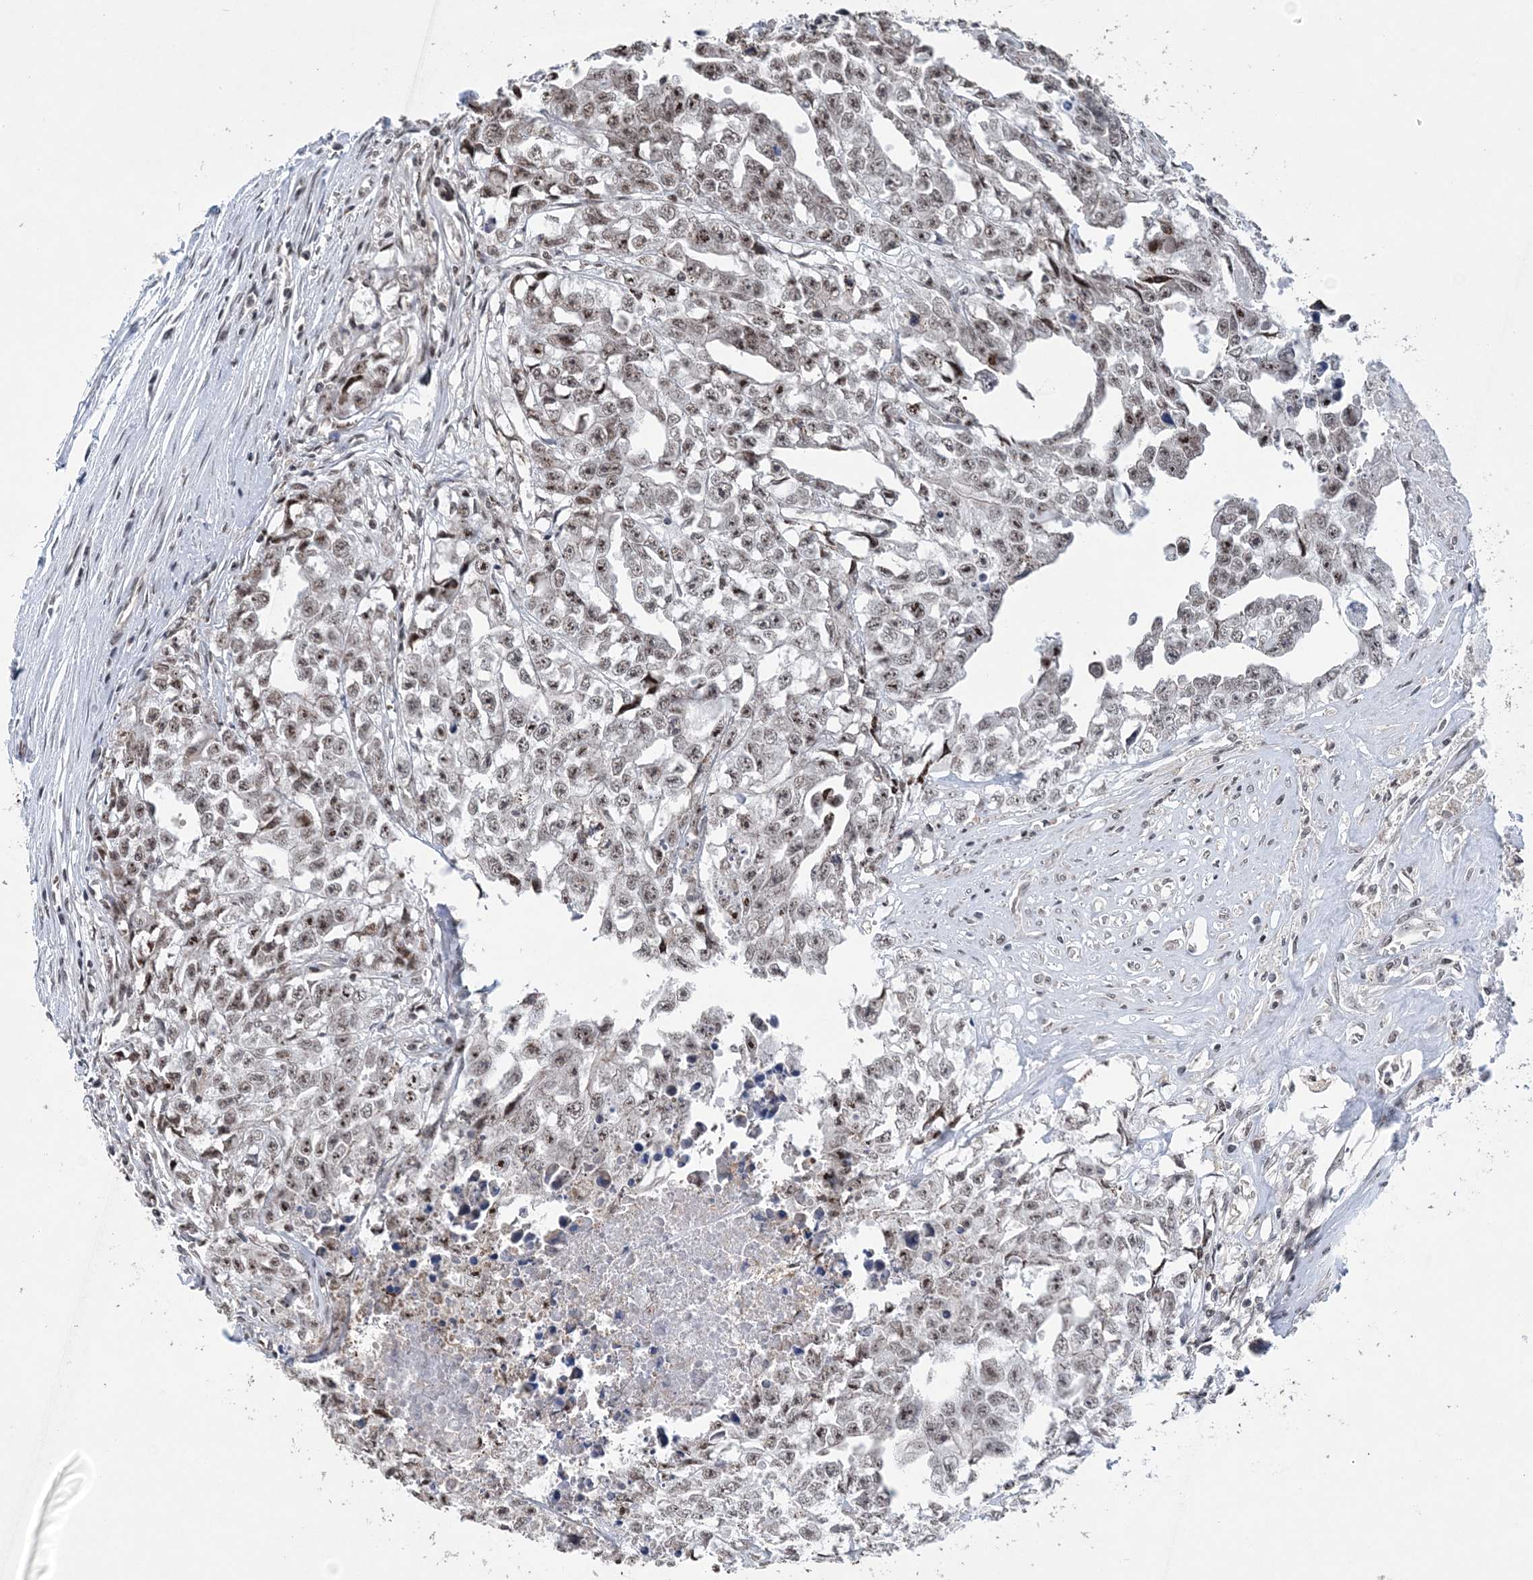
{"staining": {"intensity": "weak", "quantity": "25%-75%", "location": "nuclear"}, "tissue": "testis cancer", "cell_type": "Tumor cells", "image_type": "cancer", "snomed": [{"axis": "morphology", "description": "Seminoma, NOS"}, {"axis": "morphology", "description": "Carcinoma, Embryonal, NOS"}, {"axis": "topography", "description": "Testis"}], "caption": "Brown immunohistochemical staining in human testis cancer (embryonal carcinoma) reveals weak nuclear staining in approximately 25%-75% of tumor cells. (IHC, brightfield microscopy, high magnification).", "gene": "CCDC152", "patient": {"sex": "male", "age": 43}}